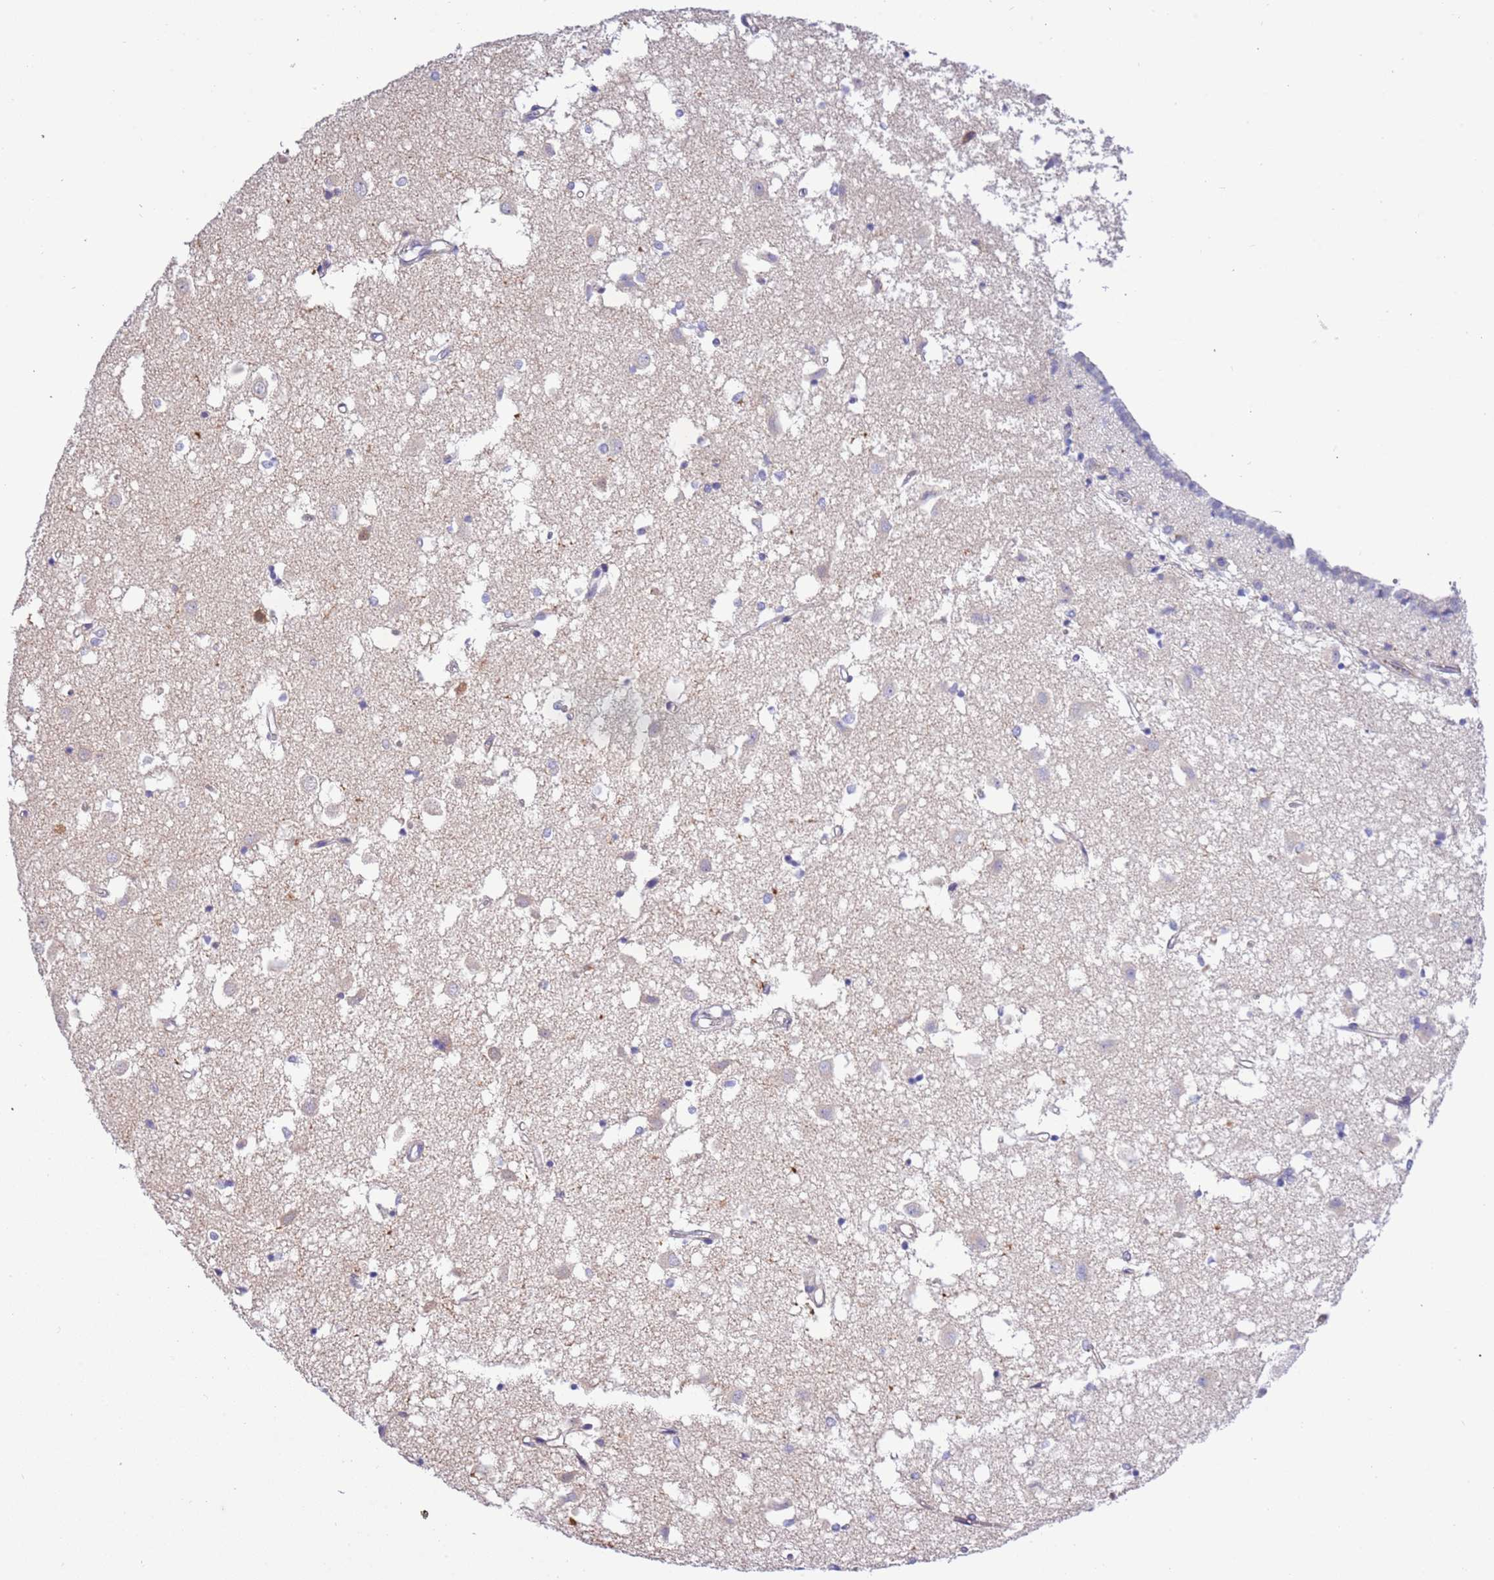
{"staining": {"intensity": "negative", "quantity": "none", "location": "none"}, "tissue": "caudate", "cell_type": "Glial cells", "image_type": "normal", "snomed": [{"axis": "morphology", "description": "Normal tissue, NOS"}, {"axis": "topography", "description": "Lateral ventricle wall"}], "caption": "A high-resolution histopathology image shows immunohistochemistry staining of benign caudate, which displays no significant staining in glial cells. The staining is performed using DAB brown chromogen with nuclei counter-stained in using hematoxylin.", "gene": "STIP1", "patient": {"sex": "male", "age": 70}}